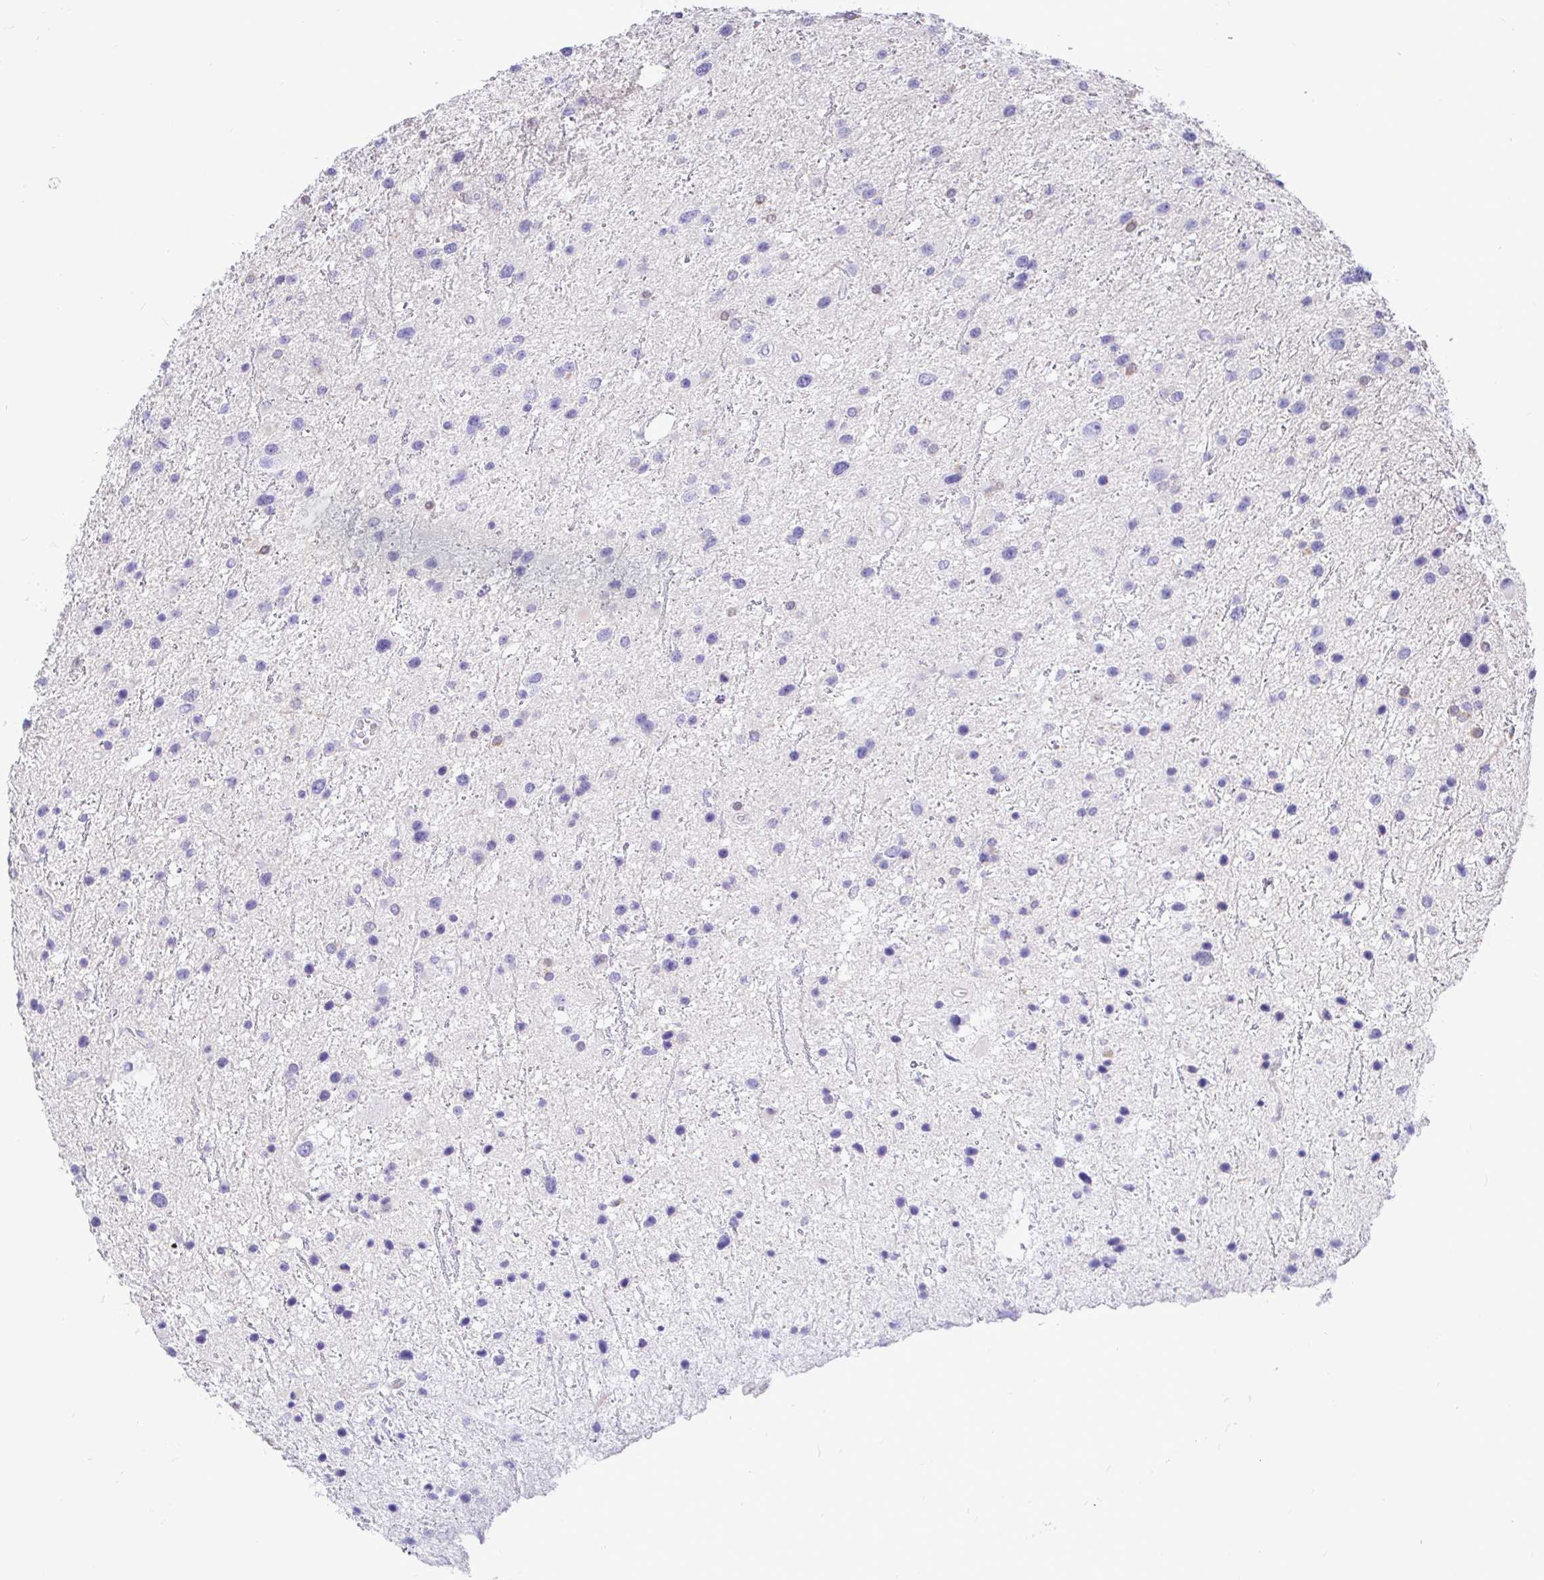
{"staining": {"intensity": "negative", "quantity": "none", "location": "none"}, "tissue": "glioma", "cell_type": "Tumor cells", "image_type": "cancer", "snomed": [{"axis": "morphology", "description": "Glioma, malignant, Low grade"}, {"axis": "topography", "description": "Brain"}], "caption": "Immunohistochemistry (IHC) micrograph of neoplastic tissue: human malignant low-grade glioma stained with DAB displays no significant protein positivity in tumor cells.", "gene": "CCDC62", "patient": {"sex": "female", "age": 32}}